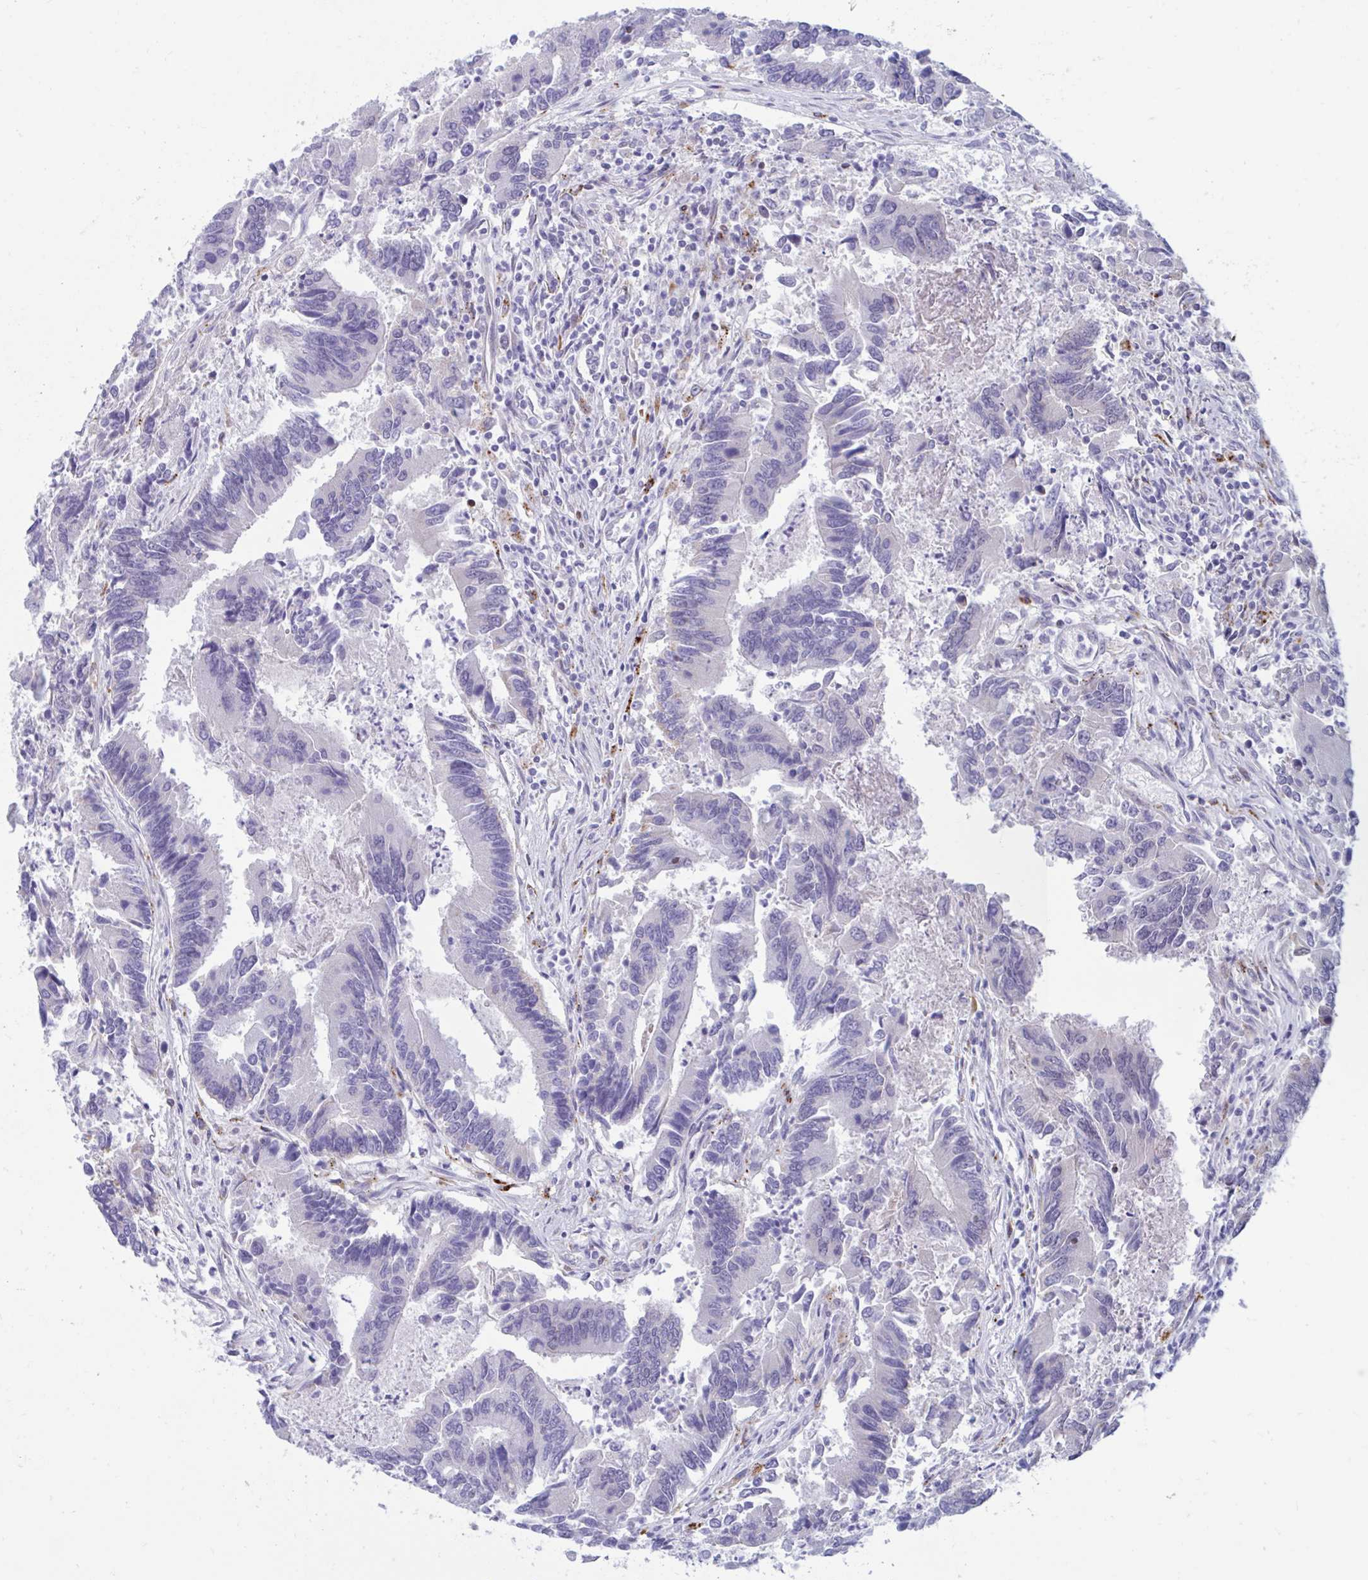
{"staining": {"intensity": "negative", "quantity": "none", "location": "none"}, "tissue": "colorectal cancer", "cell_type": "Tumor cells", "image_type": "cancer", "snomed": [{"axis": "morphology", "description": "Adenocarcinoma, NOS"}, {"axis": "topography", "description": "Colon"}], "caption": "An immunohistochemistry (IHC) micrograph of colorectal cancer (adenocarcinoma) is shown. There is no staining in tumor cells of colorectal cancer (adenocarcinoma).", "gene": "FAM219B", "patient": {"sex": "female", "age": 67}}